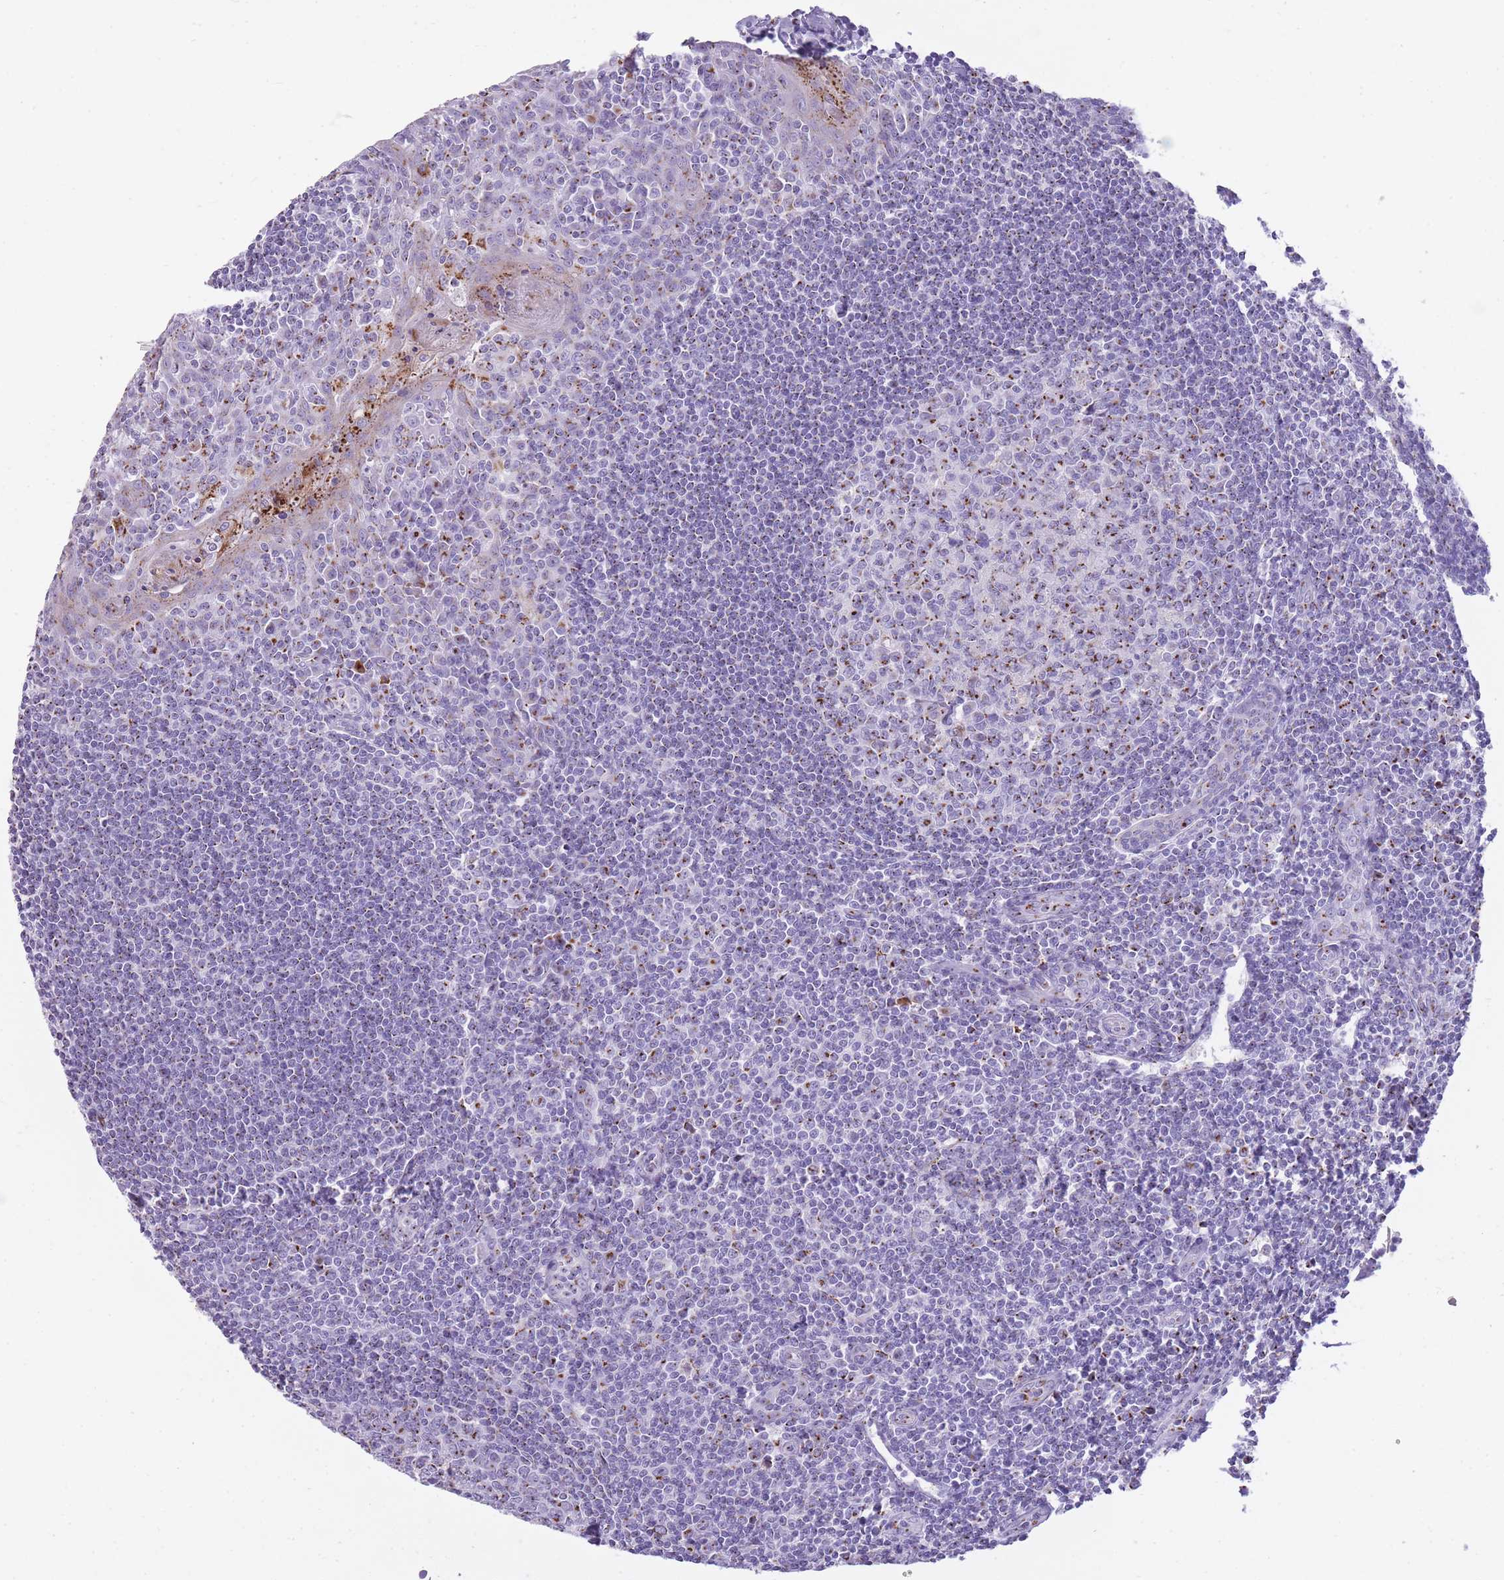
{"staining": {"intensity": "moderate", "quantity": "25%-75%", "location": "cytoplasmic/membranous"}, "tissue": "tonsil", "cell_type": "Germinal center cells", "image_type": "normal", "snomed": [{"axis": "morphology", "description": "Normal tissue, NOS"}, {"axis": "topography", "description": "Tonsil"}], "caption": "Brown immunohistochemical staining in benign tonsil reveals moderate cytoplasmic/membranous expression in approximately 25%-75% of germinal center cells.", "gene": "B4GALT2", "patient": {"sex": "male", "age": 27}}